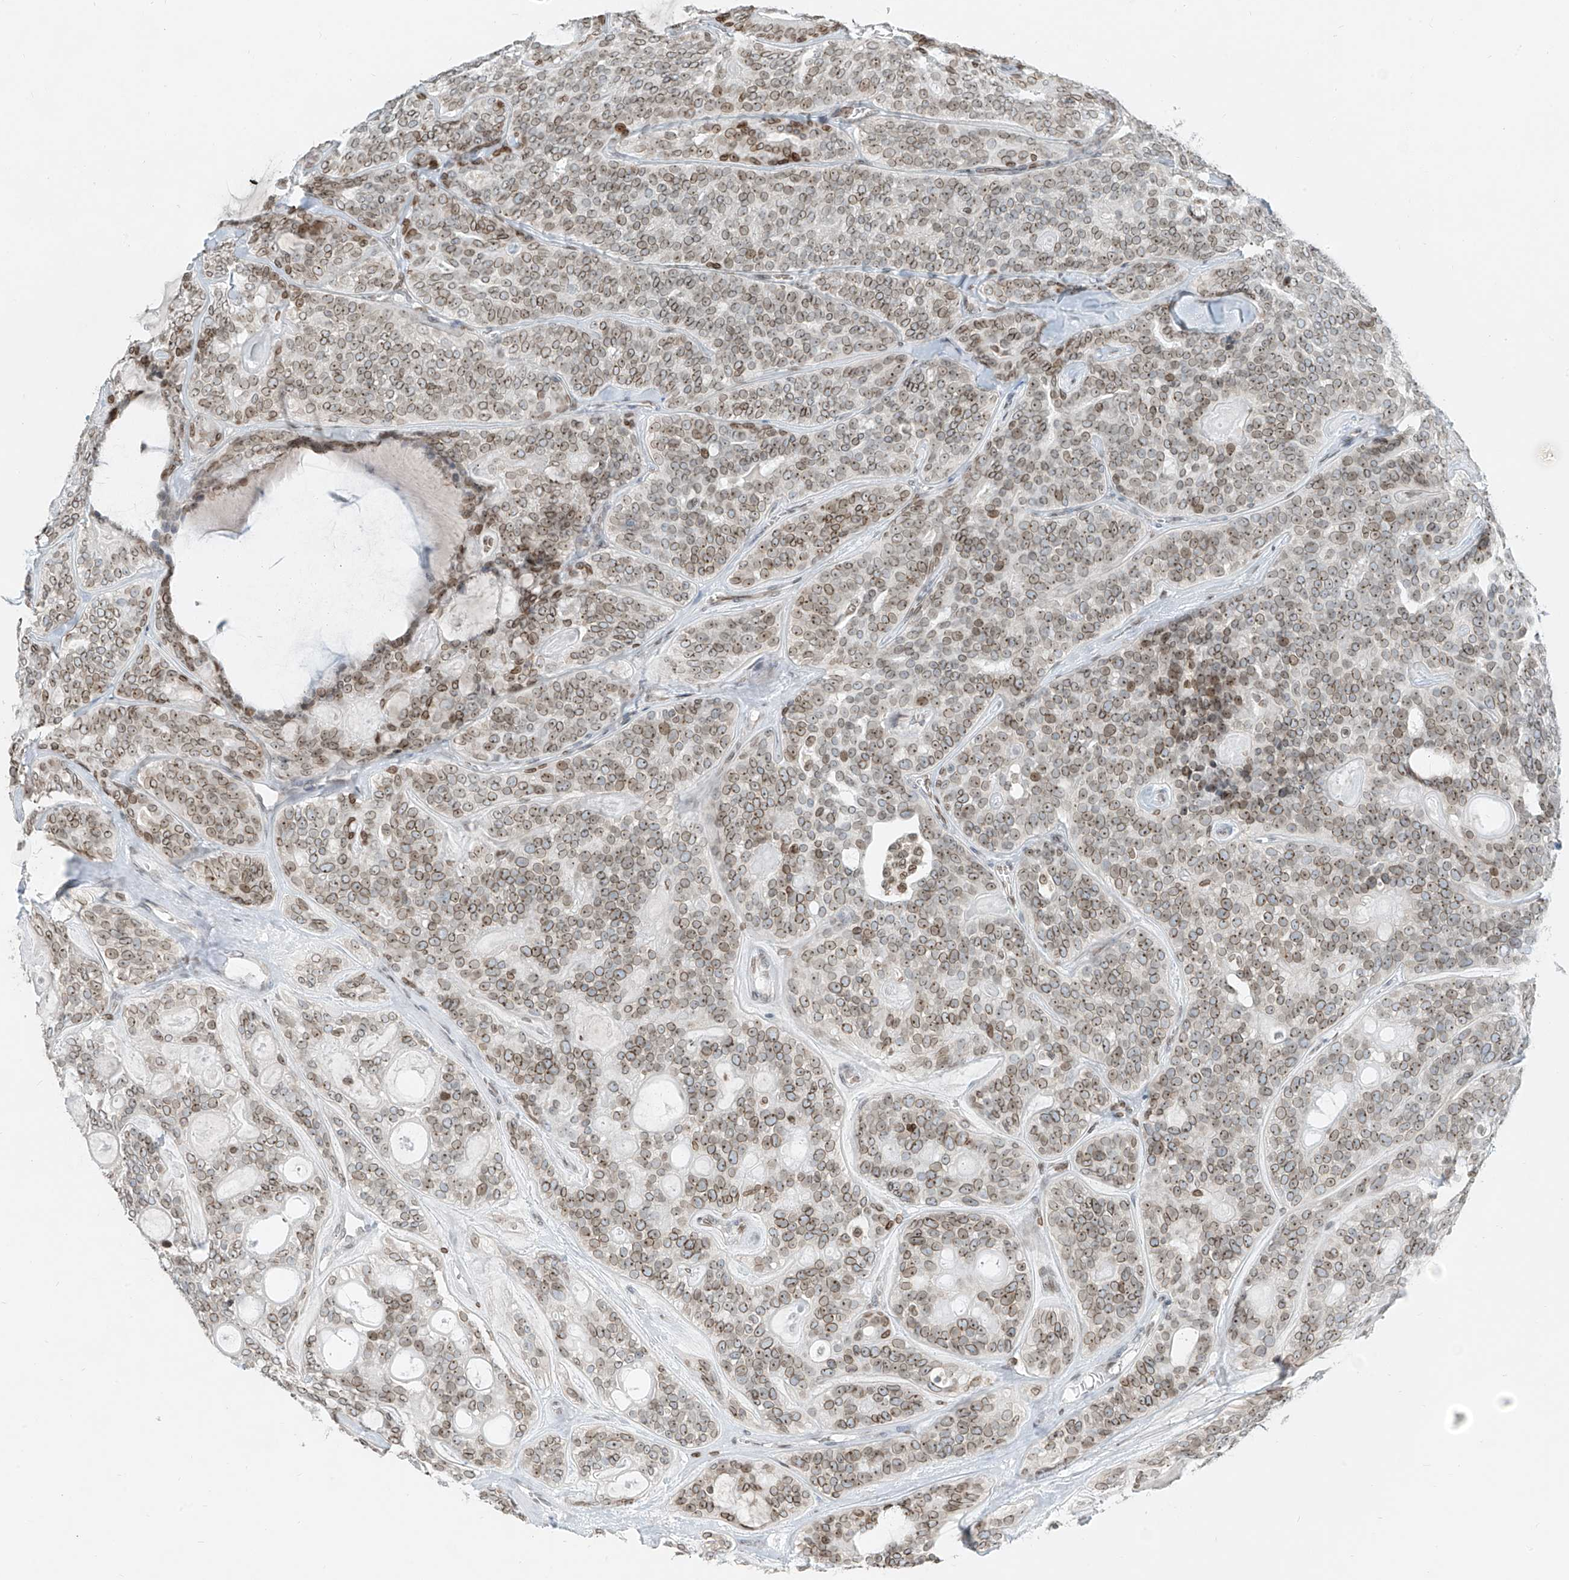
{"staining": {"intensity": "moderate", "quantity": "25%-75%", "location": "cytoplasmic/membranous,nuclear"}, "tissue": "head and neck cancer", "cell_type": "Tumor cells", "image_type": "cancer", "snomed": [{"axis": "morphology", "description": "Adenocarcinoma, NOS"}, {"axis": "topography", "description": "Head-Neck"}], "caption": "This is an image of IHC staining of adenocarcinoma (head and neck), which shows moderate positivity in the cytoplasmic/membranous and nuclear of tumor cells.", "gene": "SAMD15", "patient": {"sex": "male", "age": 66}}